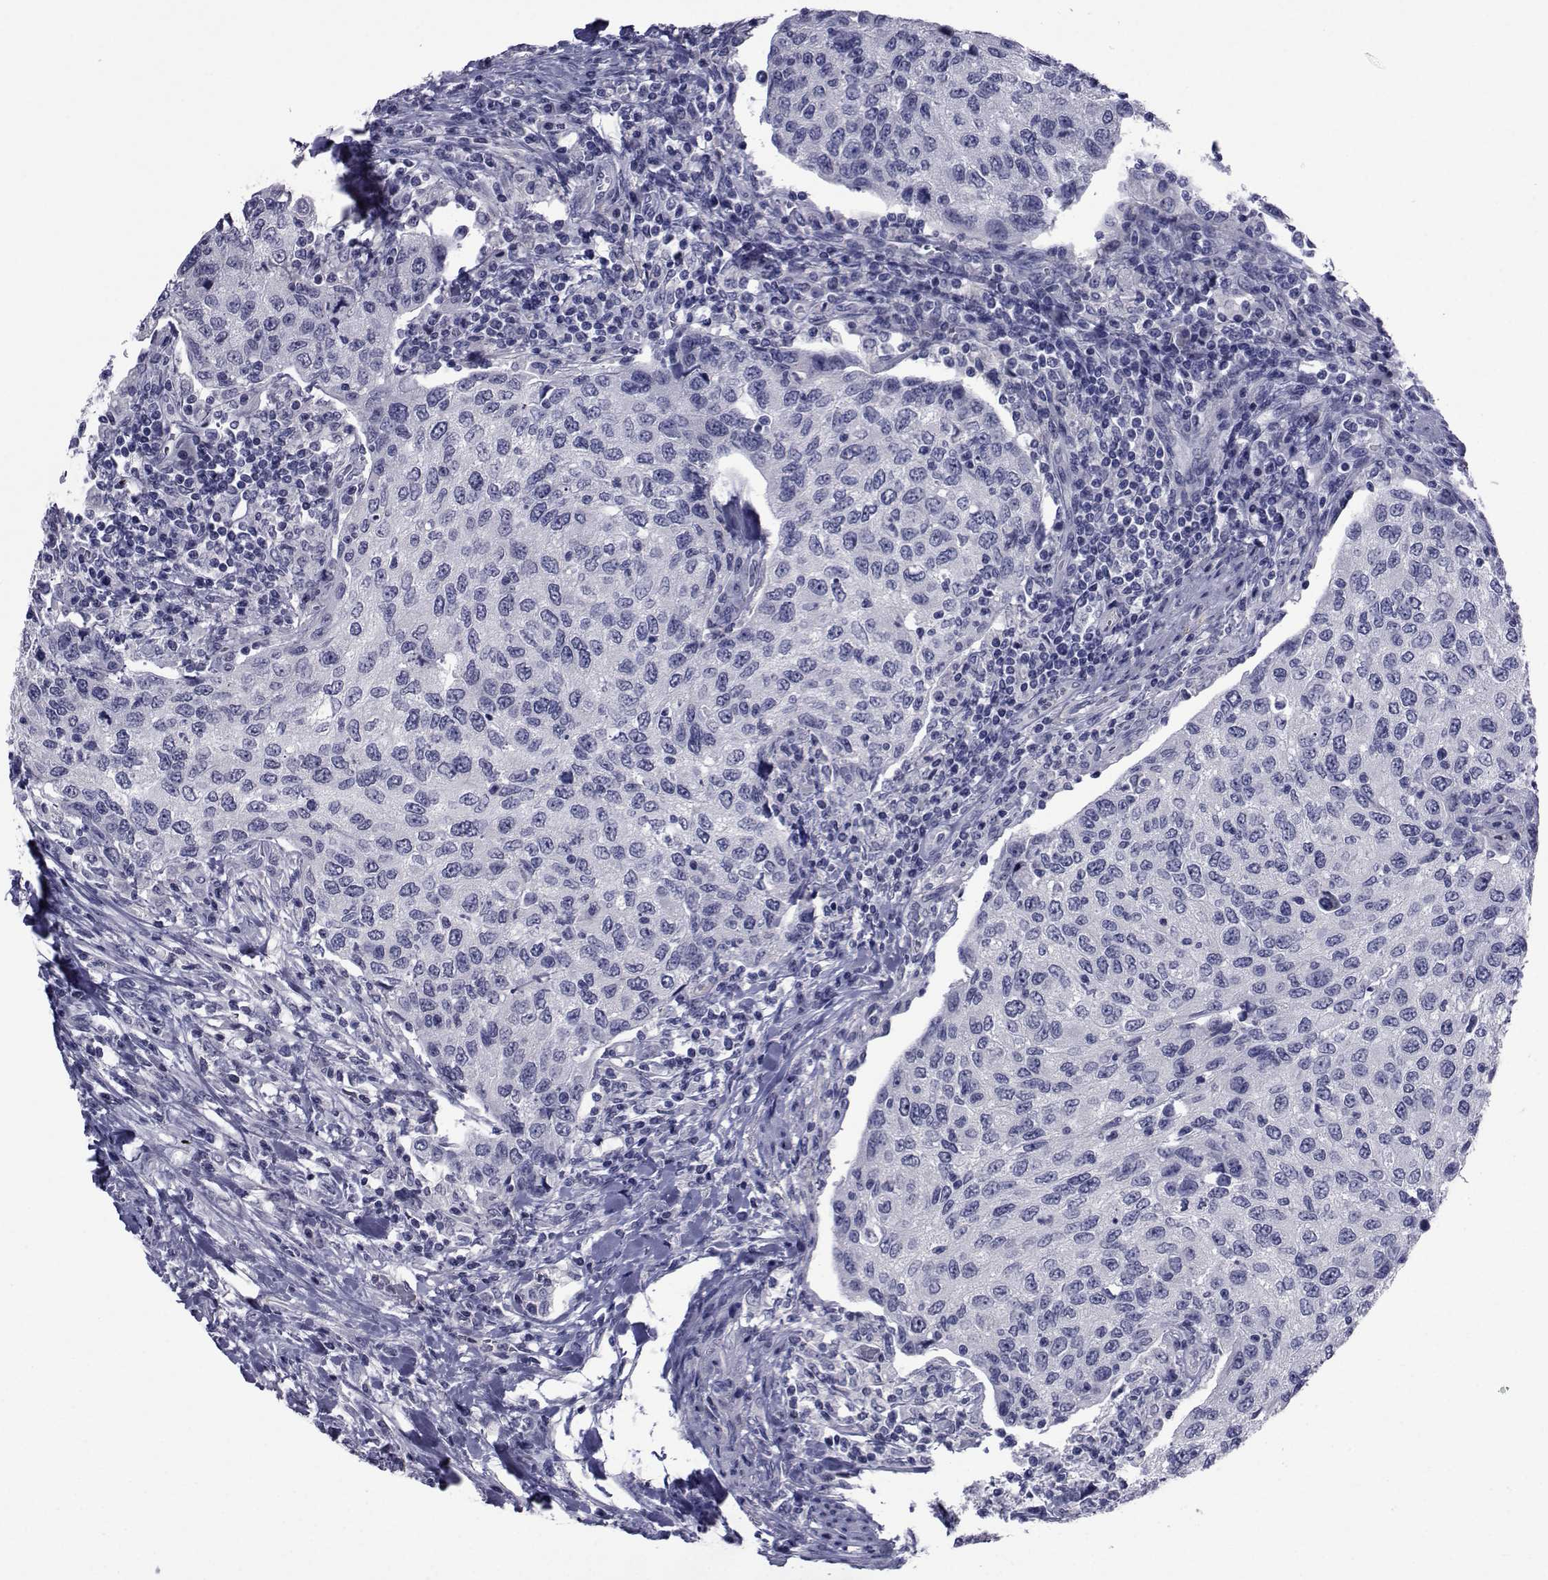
{"staining": {"intensity": "negative", "quantity": "none", "location": "none"}, "tissue": "urothelial cancer", "cell_type": "Tumor cells", "image_type": "cancer", "snomed": [{"axis": "morphology", "description": "Urothelial carcinoma, High grade"}, {"axis": "topography", "description": "Urinary bladder"}], "caption": "Immunohistochemistry (IHC) histopathology image of neoplastic tissue: urothelial carcinoma (high-grade) stained with DAB (3,3'-diaminobenzidine) demonstrates no significant protein positivity in tumor cells.", "gene": "SEMA5B", "patient": {"sex": "female", "age": 78}}